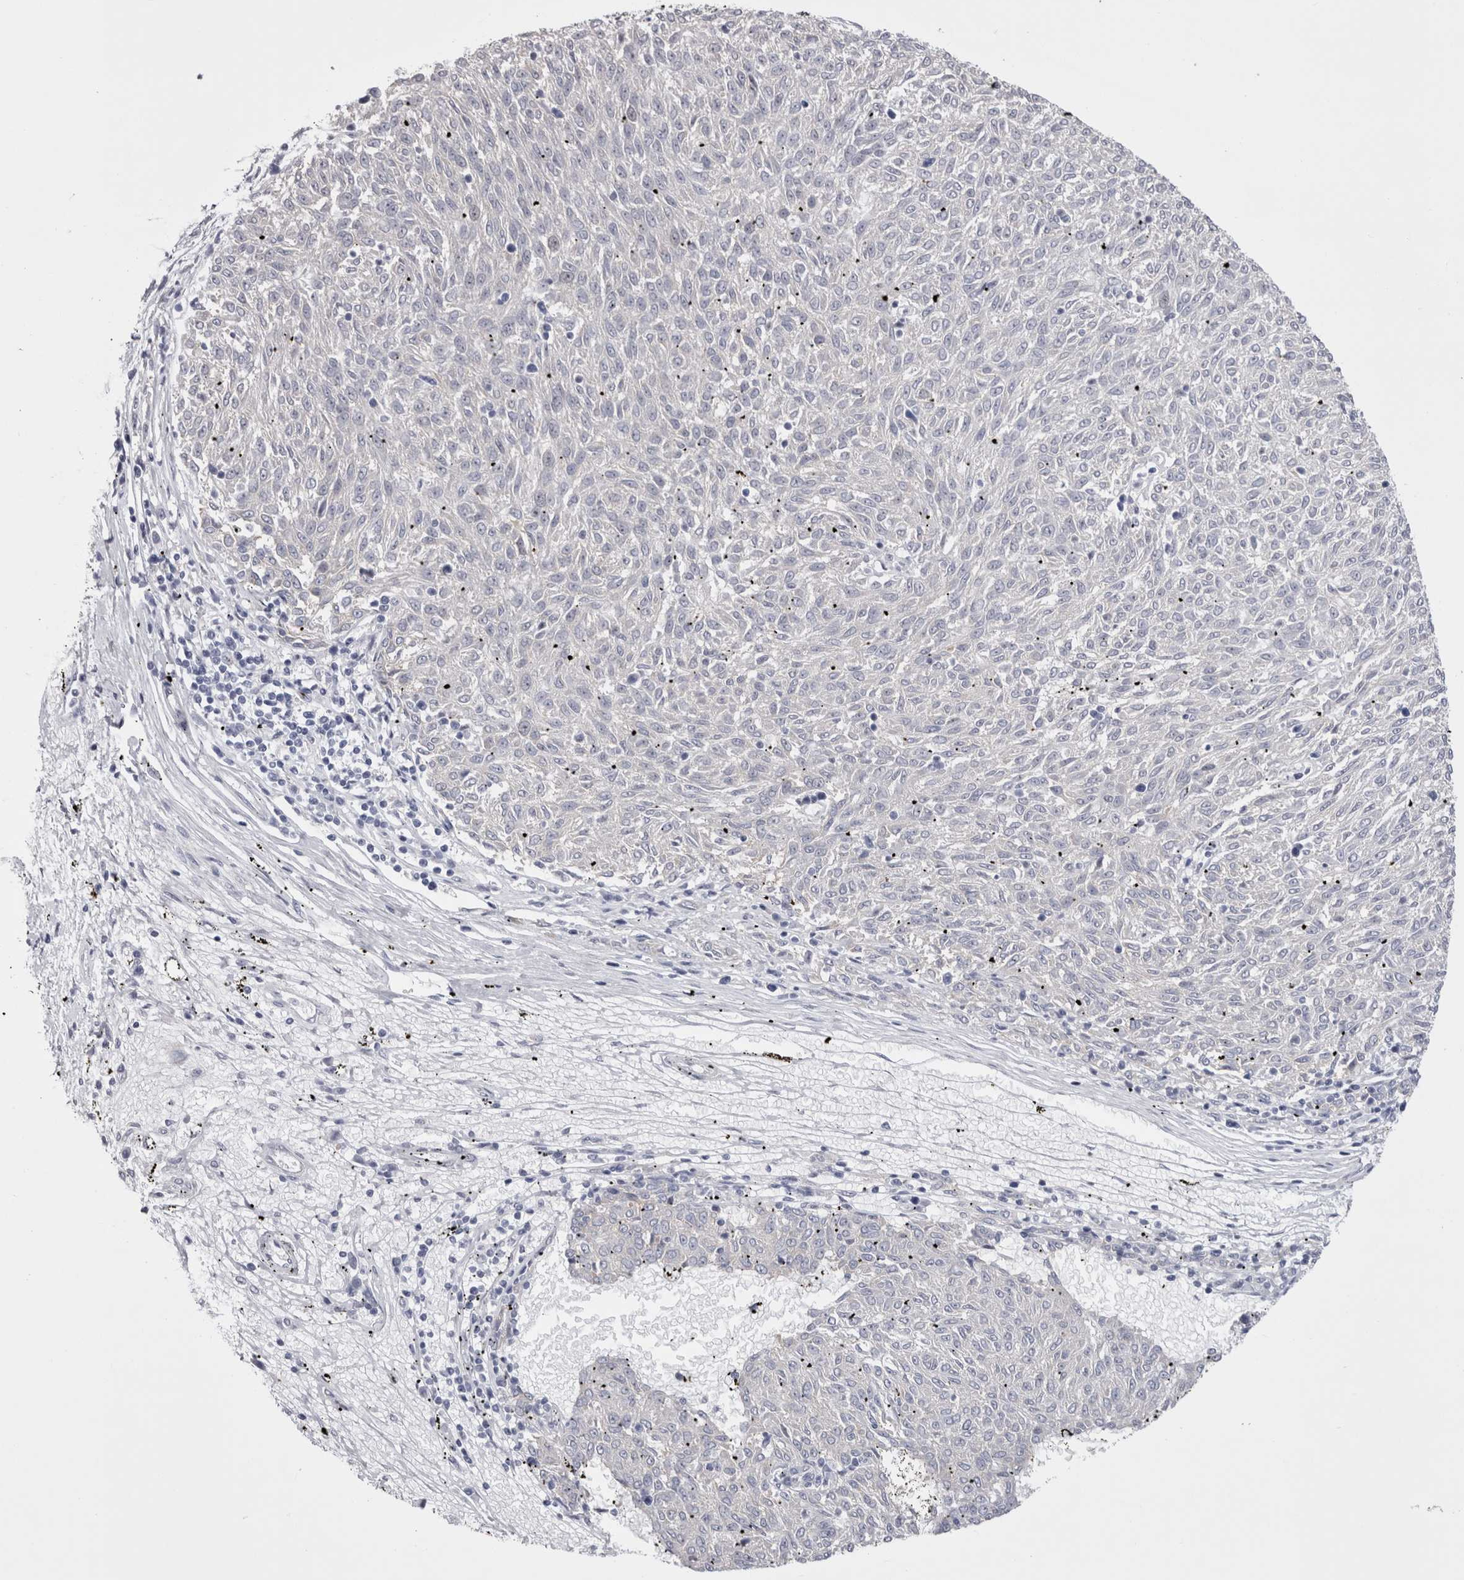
{"staining": {"intensity": "negative", "quantity": "none", "location": "none"}, "tissue": "melanoma", "cell_type": "Tumor cells", "image_type": "cancer", "snomed": [{"axis": "morphology", "description": "Malignant melanoma, NOS"}, {"axis": "topography", "description": "Skin"}], "caption": "The immunohistochemistry (IHC) photomicrograph has no significant expression in tumor cells of melanoma tissue. (DAB (3,3'-diaminobenzidine) immunohistochemistry with hematoxylin counter stain).", "gene": "PWP2", "patient": {"sex": "female", "age": 72}}